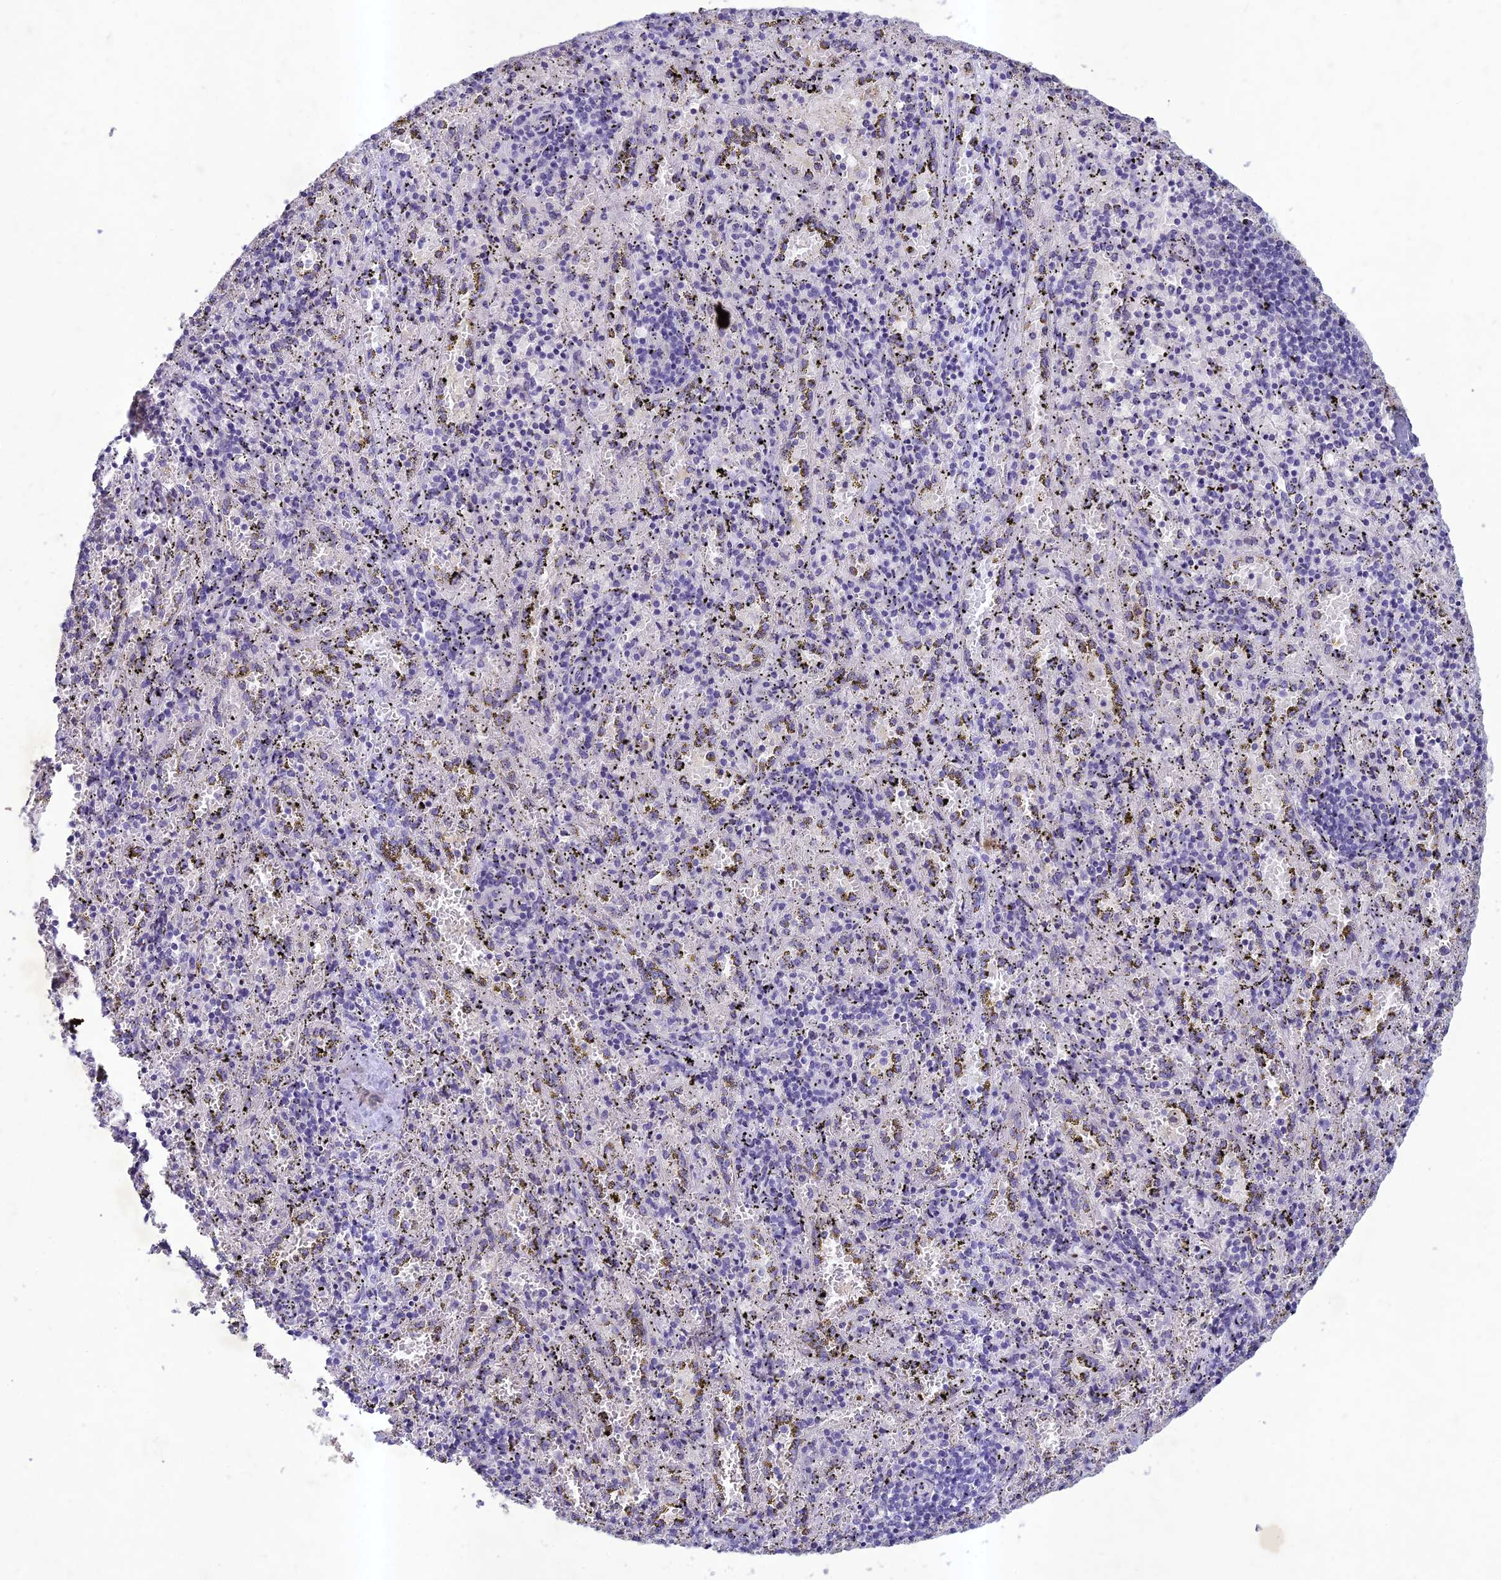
{"staining": {"intensity": "negative", "quantity": "none", "location": "none"}, "tissue": "spleen", "cell_type": "Cells in red pulp", "image_type": "normal", "snomed": [{"axis": "morphology", "description": "Normal tissue, NOS"}, {"axis": "topography", "description": "Spleen"}], "caption": "High magnification brightfield microscopy of unremarkable spleen stained with DAB (3,3'-diaminobenzidine) (brown) and counterstained with hematoxylin (blue): cells in red pulp show no significant expression. The staining is performed using DAB (3,3'-diaminobenzidine) brown chromogen with nuclei counter-stained in using hematoxylin.", "gene": "HIGD1A", "patient": {"sex": "male", "age": 11}}